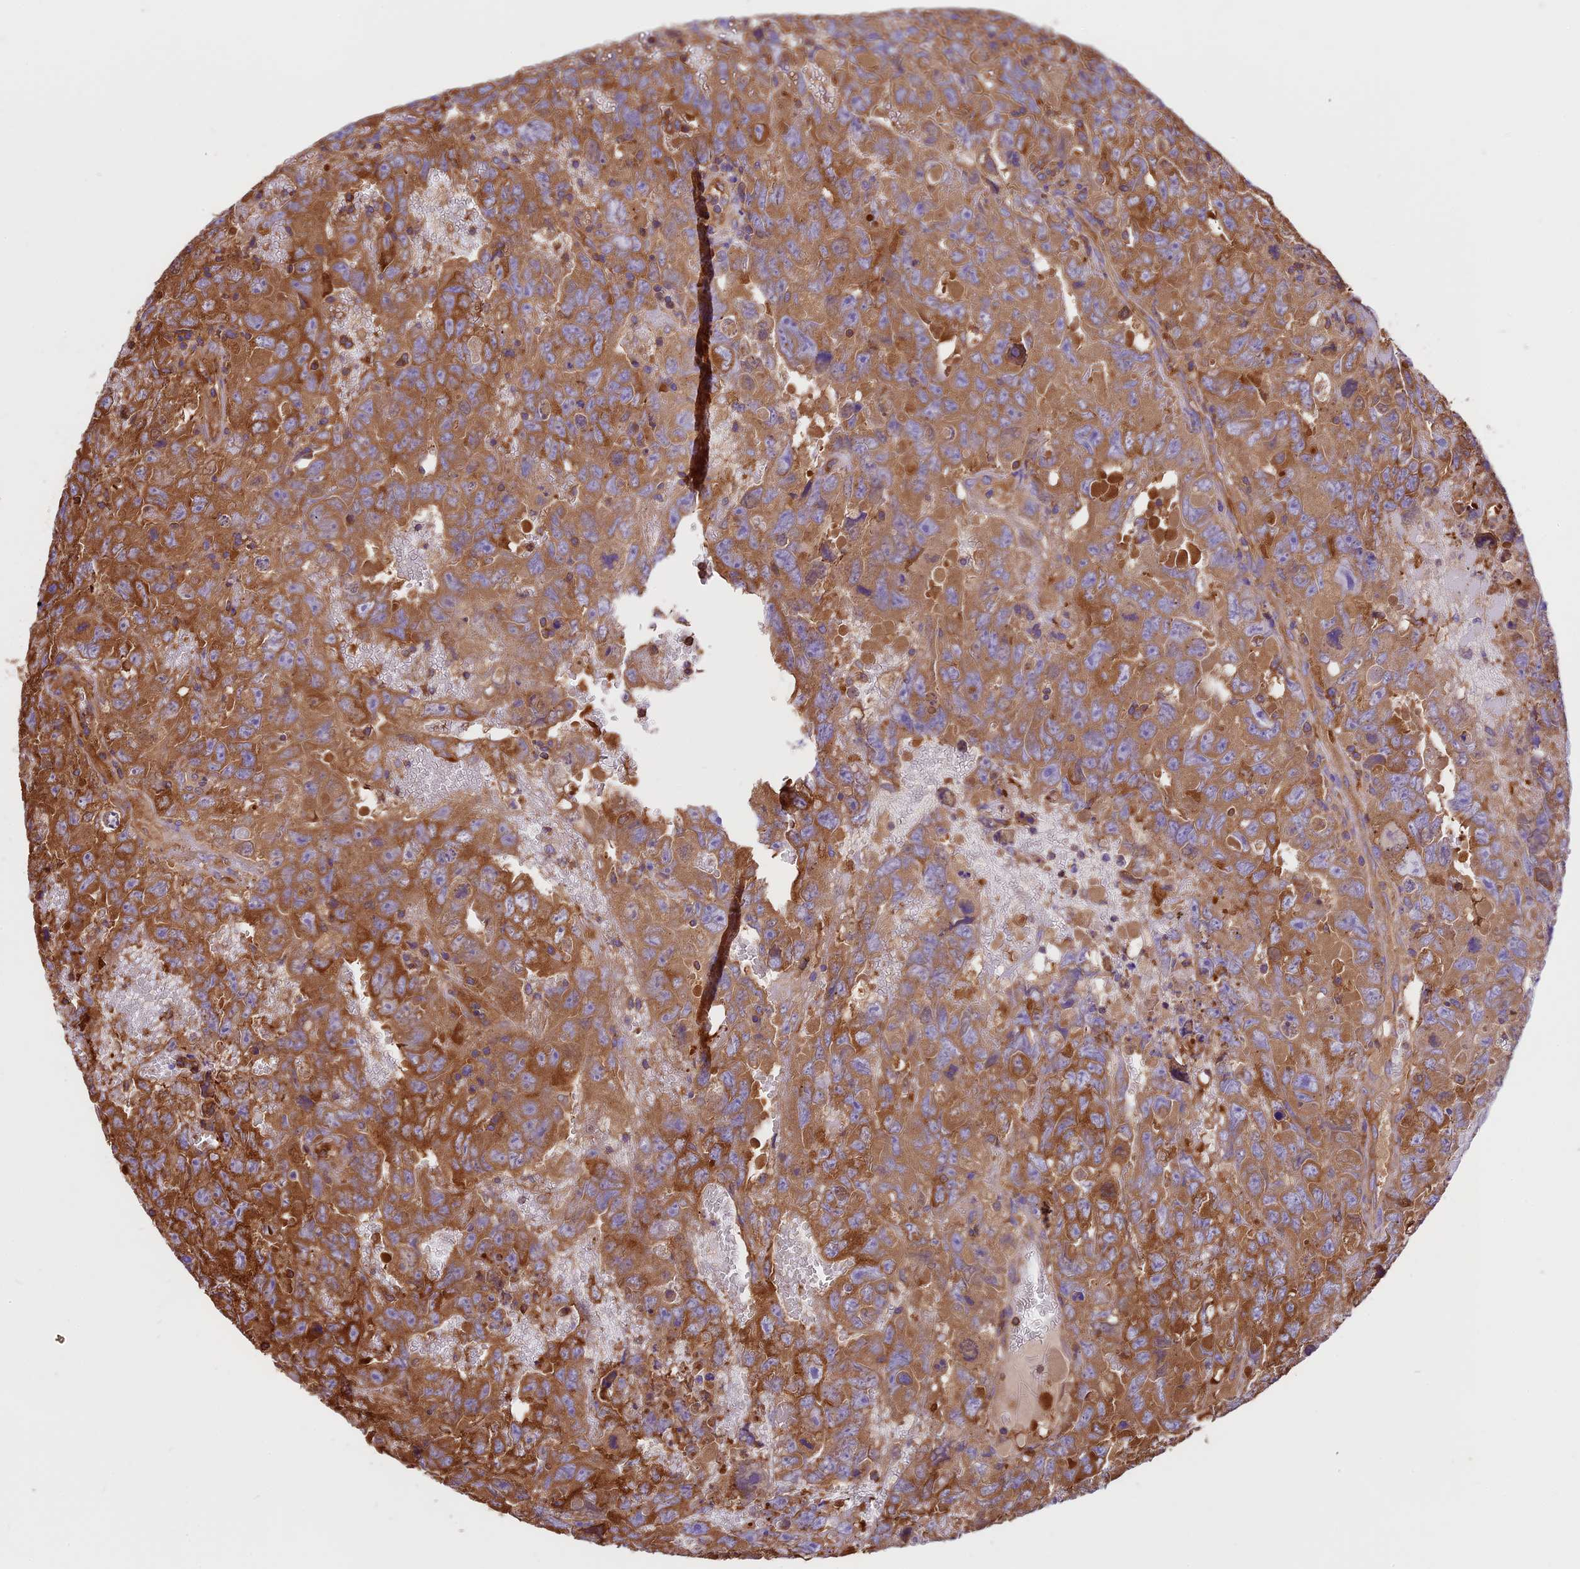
{"staining": {"intensity": "strong", "quantity": ">75%", "location": "cytoplasmic/membranous"}, "tissue": "testis cancer", "cell_type": "Tumor cells", "image_type": "cancer", "snomed": [{"axis": "morphology", "description": "Carcinoma, Embryonal, NOS"}, {"axis": "topography", "description": "Testis"}], "caption": "This is an image of immunohistochemistry staining of testis embryonal carcinoma, which shows strong positivity in the cytoplasmic/membranous of tumor cells.", "gene": "KARS1", "patient": {"sex": "male", "age": 45}}